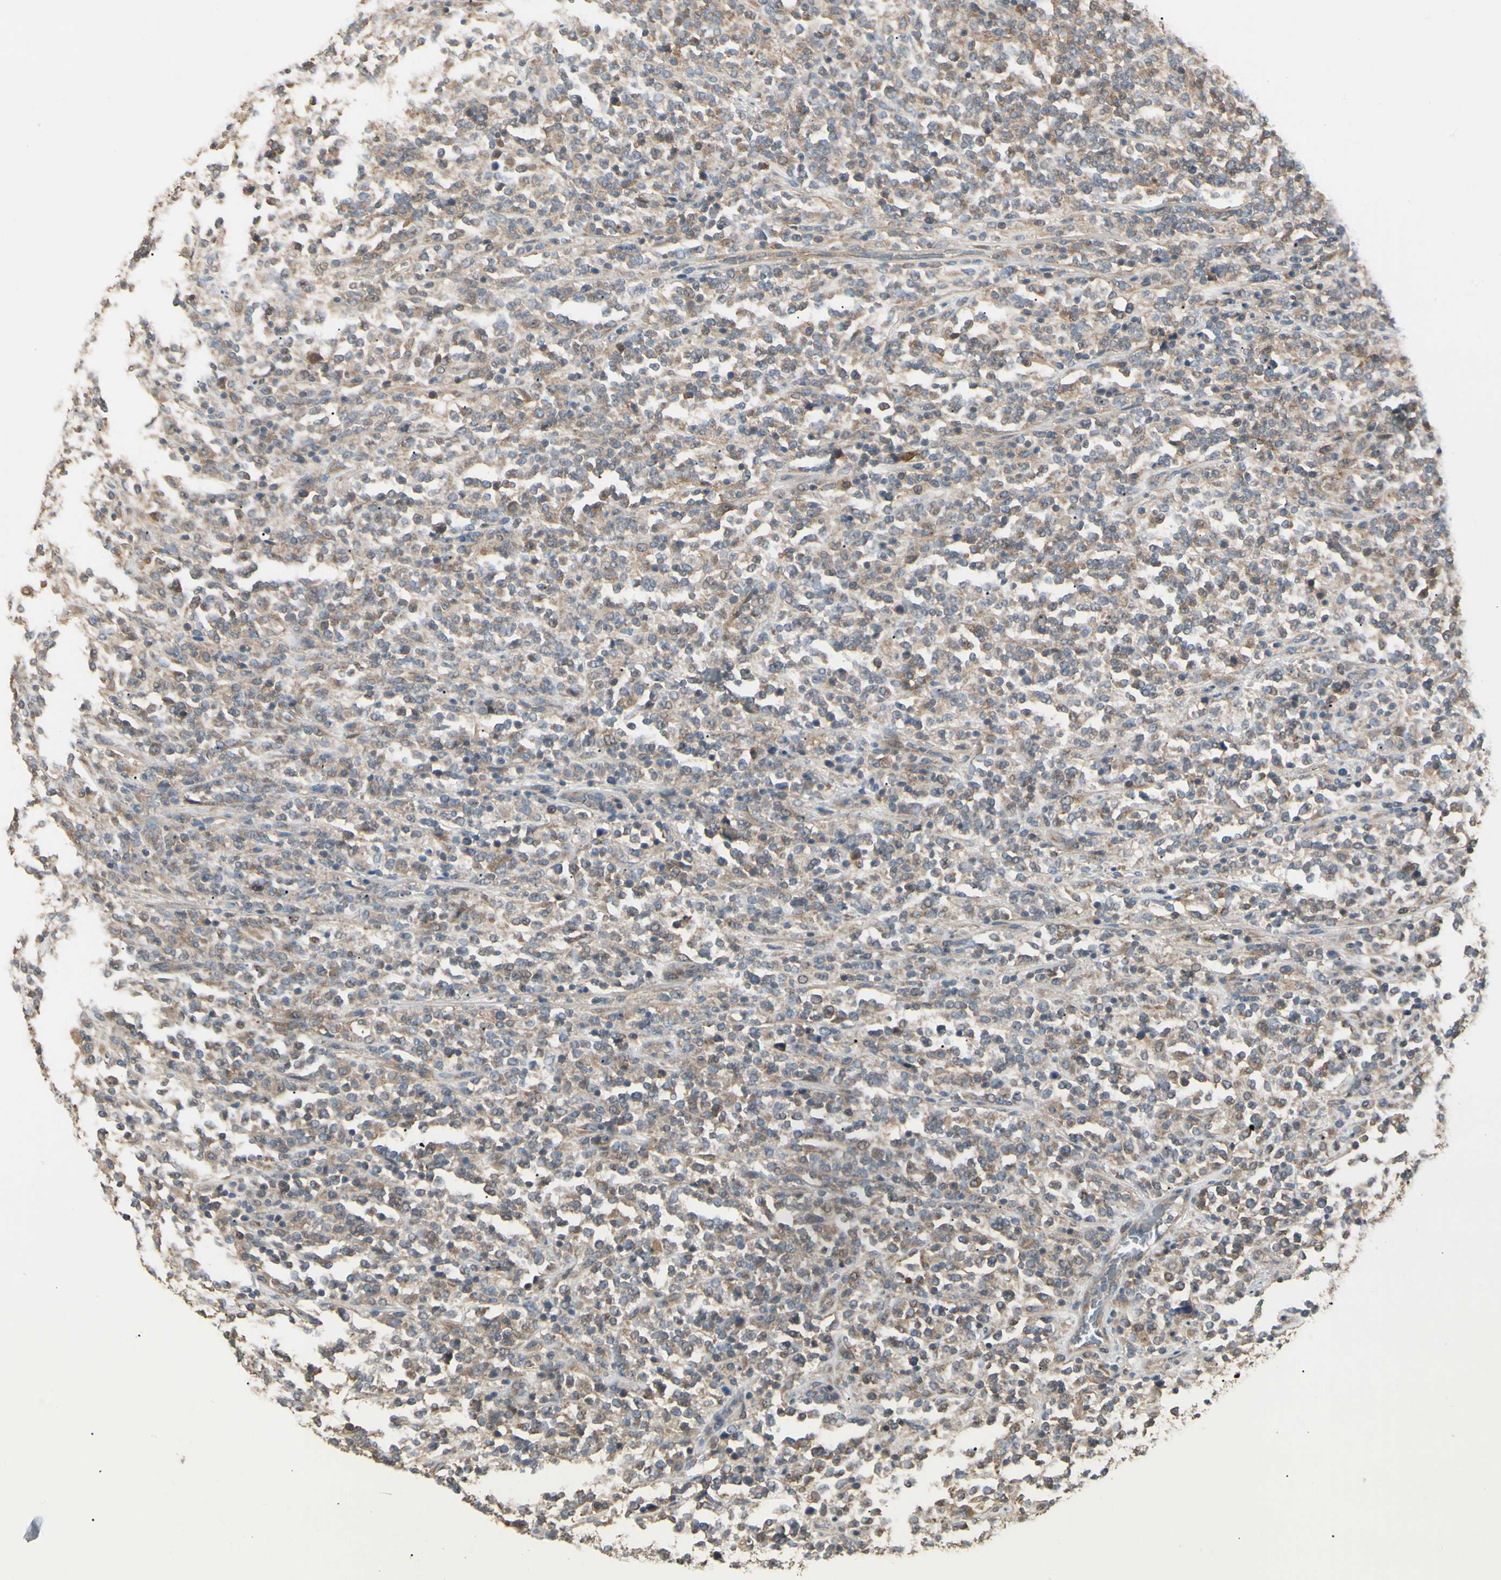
{"staining": {"intensity": "moderate", "quantity": ">75%", "location": "cytoplasmic/membranous"}, "tissue": "lymphoma", "cell_type": "Tumor cells", "image_type": "cancer", "snomed": [{"axis": "morphology", "description": "Malignant lymphoma, non-Hodgkin's type, High grade"}, {"axis": "topography", "description": "Soft tissue"}], "caption": "Human lymphoma stained with a brown dye demonstrates moderate cytoplasmic/membranous positive staining in approximately >75% of tumor cells.", "gene": "IRAG1", "patient": {"sex": "male", "age": 18}}